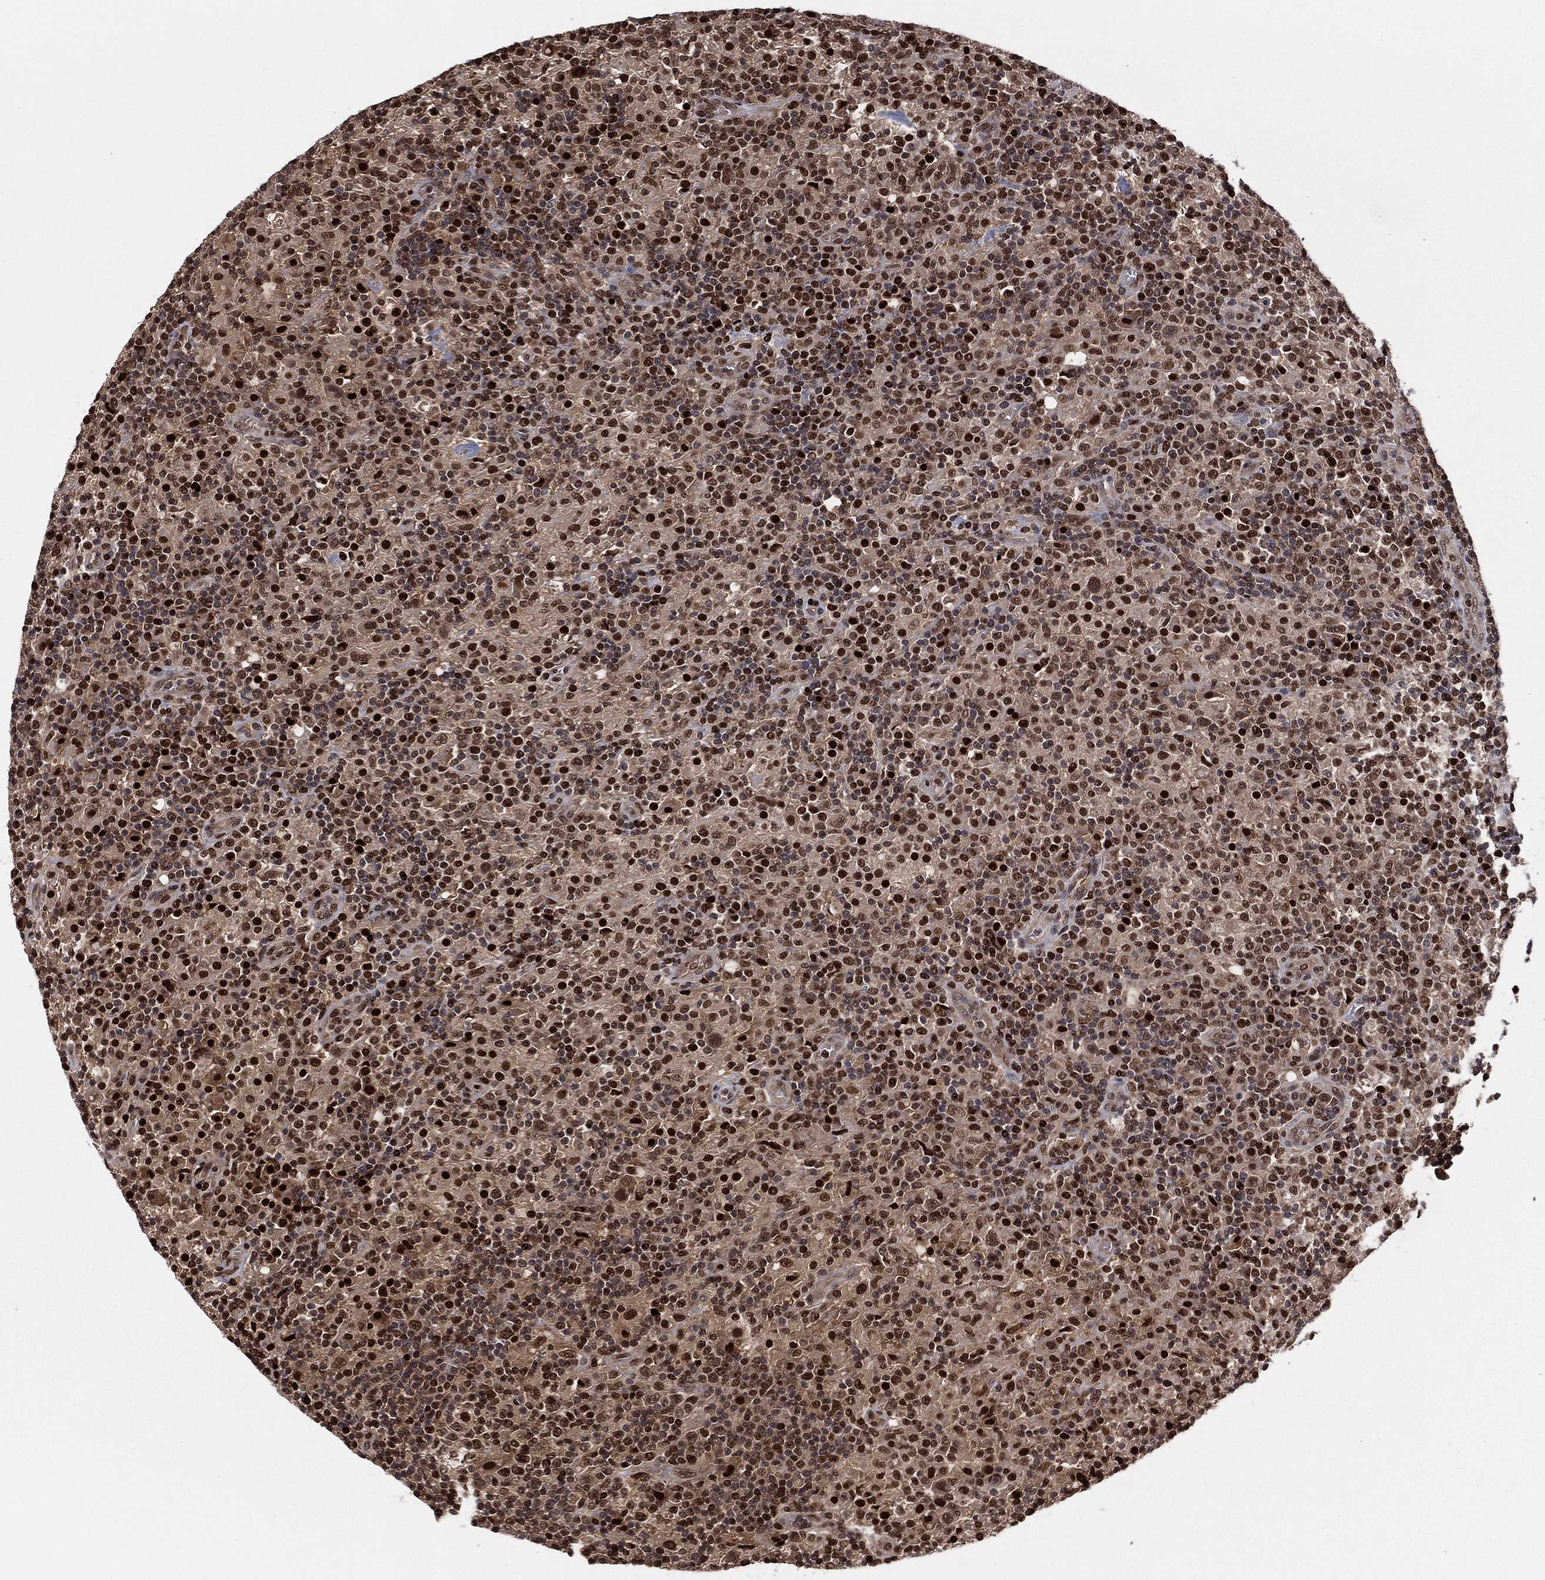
{"staining": {"intensity": "strong", "quantity": ">75%", "location": "cytoplasmic/membranous,nuclear"}, "tissue": "lymphoma", "cell_type": "Tumor cells", "image_type": "cancer", "snomed": [{"axis": "morphology", "description": "Hodgkin's disease, NOS"}, {"axis": "topography", "description": "Lymph node"}], "caption": "This histopathology image reveals Hodgkin's disease stained with immunohistochemistry (IHC) to label a protein in brown. The cytoplasmic/membranous and nuclear of tumor cells show strong positivity for the protein. Nuclei are counter-stained blue.", "gene": "PSMA1", "patient": {"sex": "male", "age": 70}}